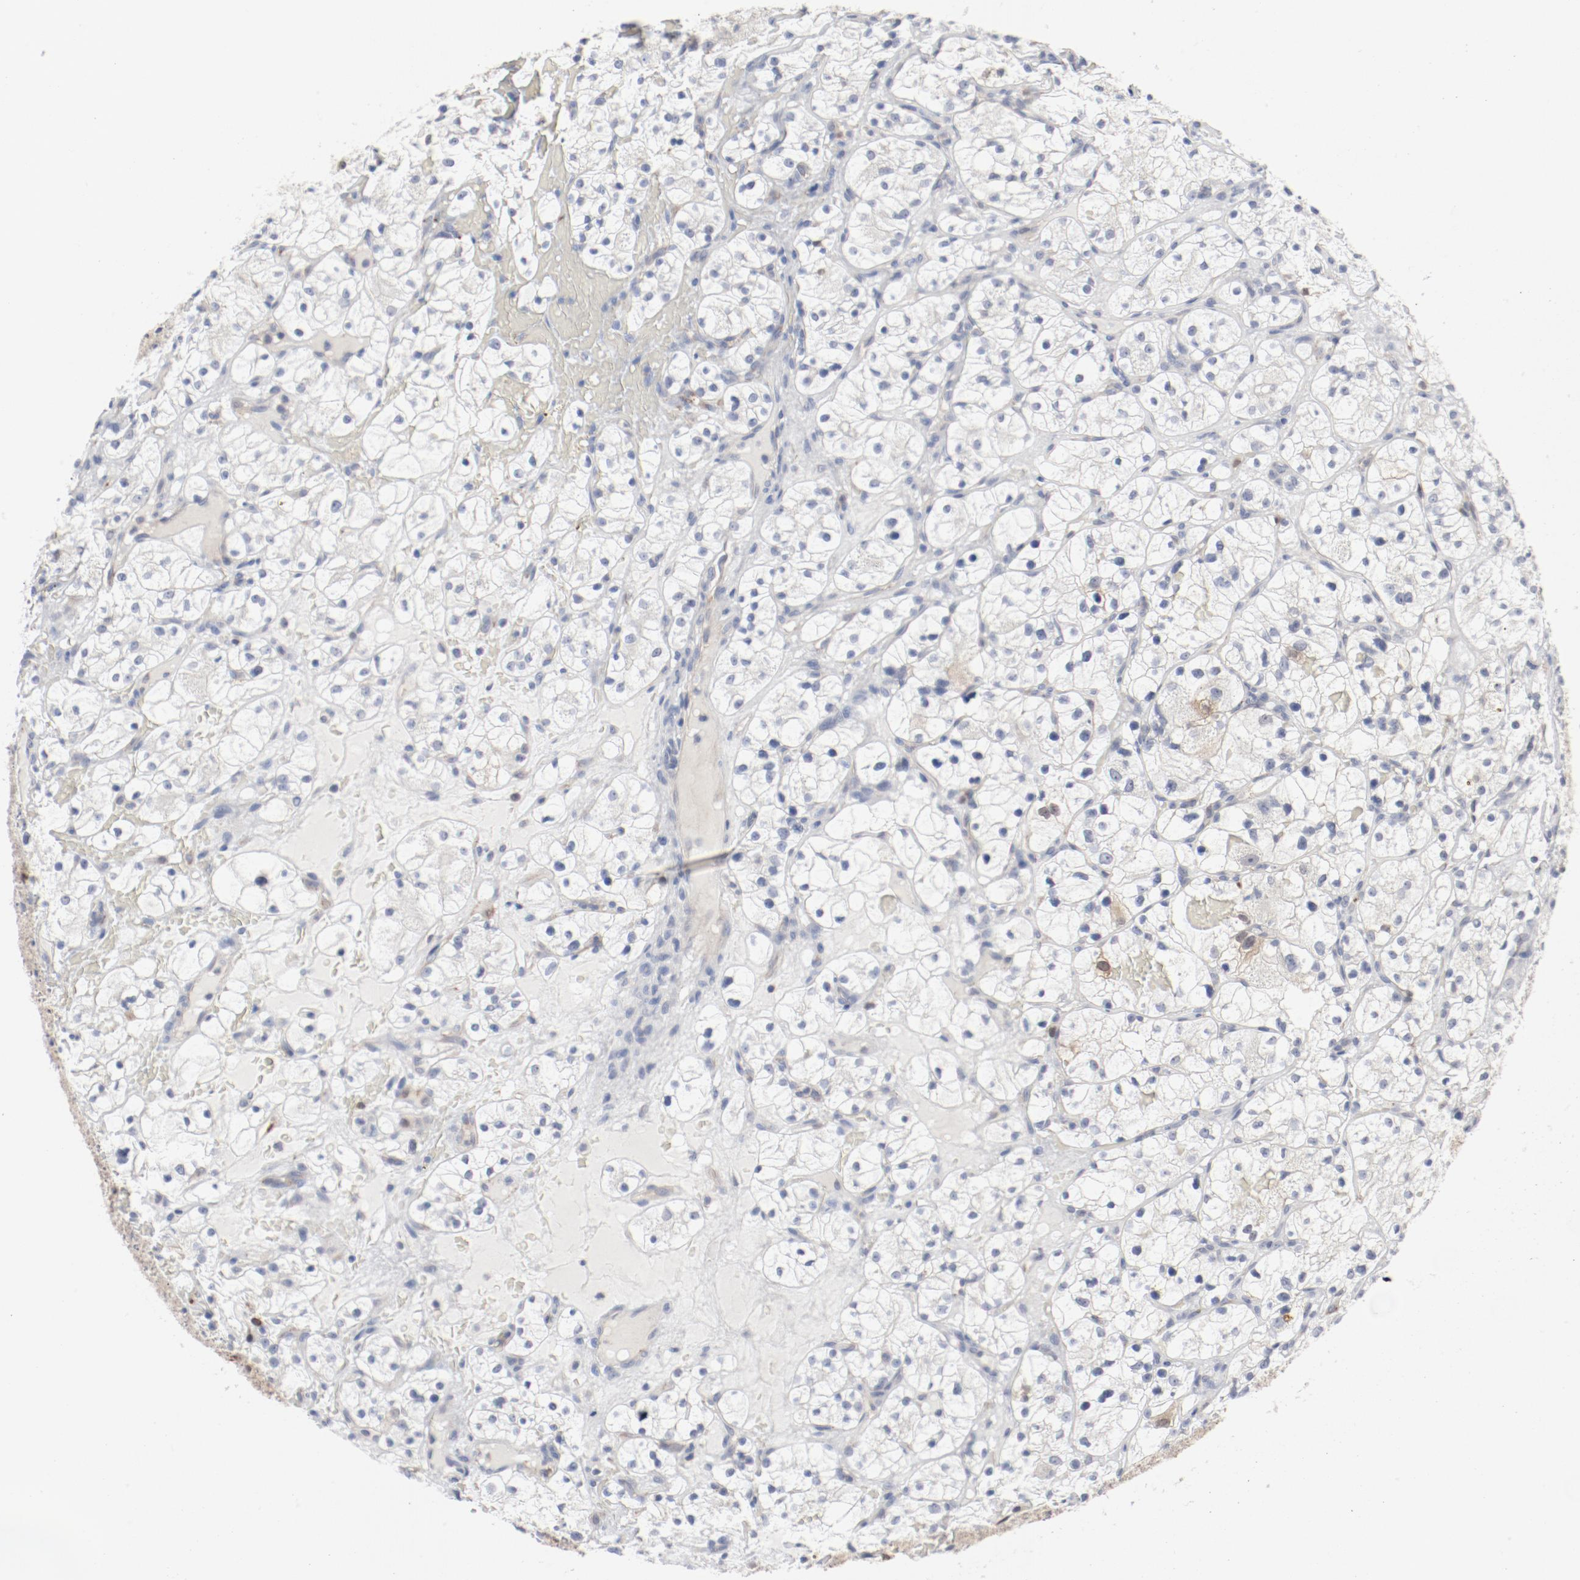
{"staining": {"intensity": "negative", "quantity": "none", "location": "none"}, "tissue": "renal cancer", "cell_type": "Tumor cells", "image_type": "cancer", "snomed": [{"axis": "morphology", "description": "Adenocarcinoma, NOS"}, {"axis": "topography", "description": "Kidney"}], "caption": "Tumor cells are negative for brown protein staining in renal cancer (adenocarcinoma). (Brightfield microscopy of DAB (3,3'-diaminobenzidine) immunohistochemistry (IHC) at high magnification).", "gene": "CDK1", "patient": {"sex": "female", "age": 60}}